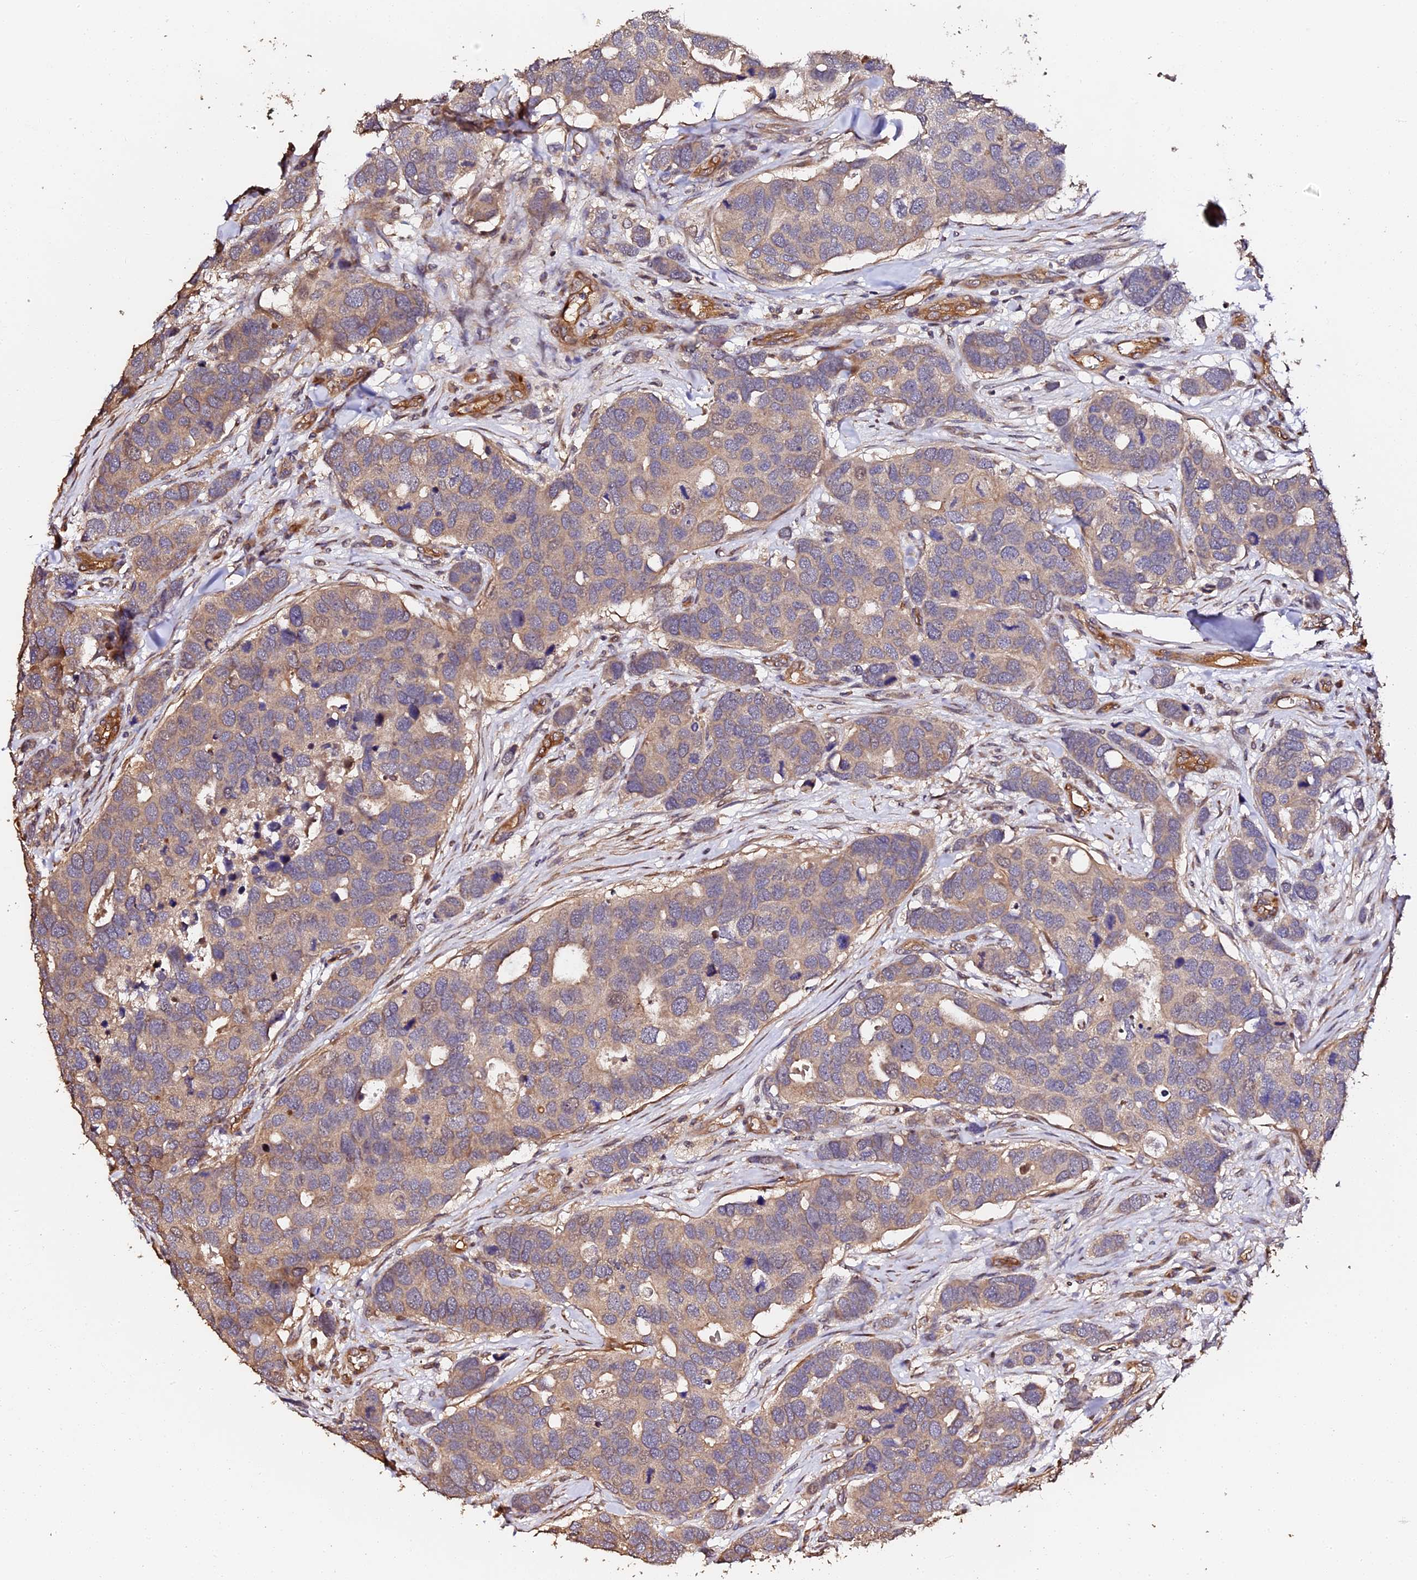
{"staining": {"intensity": "weak", "quantity": ">75%", "location": "cytoplasmic/membranous"}, "tissue": "breast cancer", "cell_type": "Tumor cells", "image_type": "cancer", "snomed": [{"axis": "morphology", "description": "Duct carcinoma"}, {"axis": "topography", "description": "Breast"}], "caption": "An immunohistochemistry image of neoplastic tissue is shown. Protein staining in brown highlights weak cytoplasmic/membranous positivity in breast invasive ductal carcinoma within tumor cells.", "gene": "TDO2", "patient": {"sex": "female", "age": 83}}